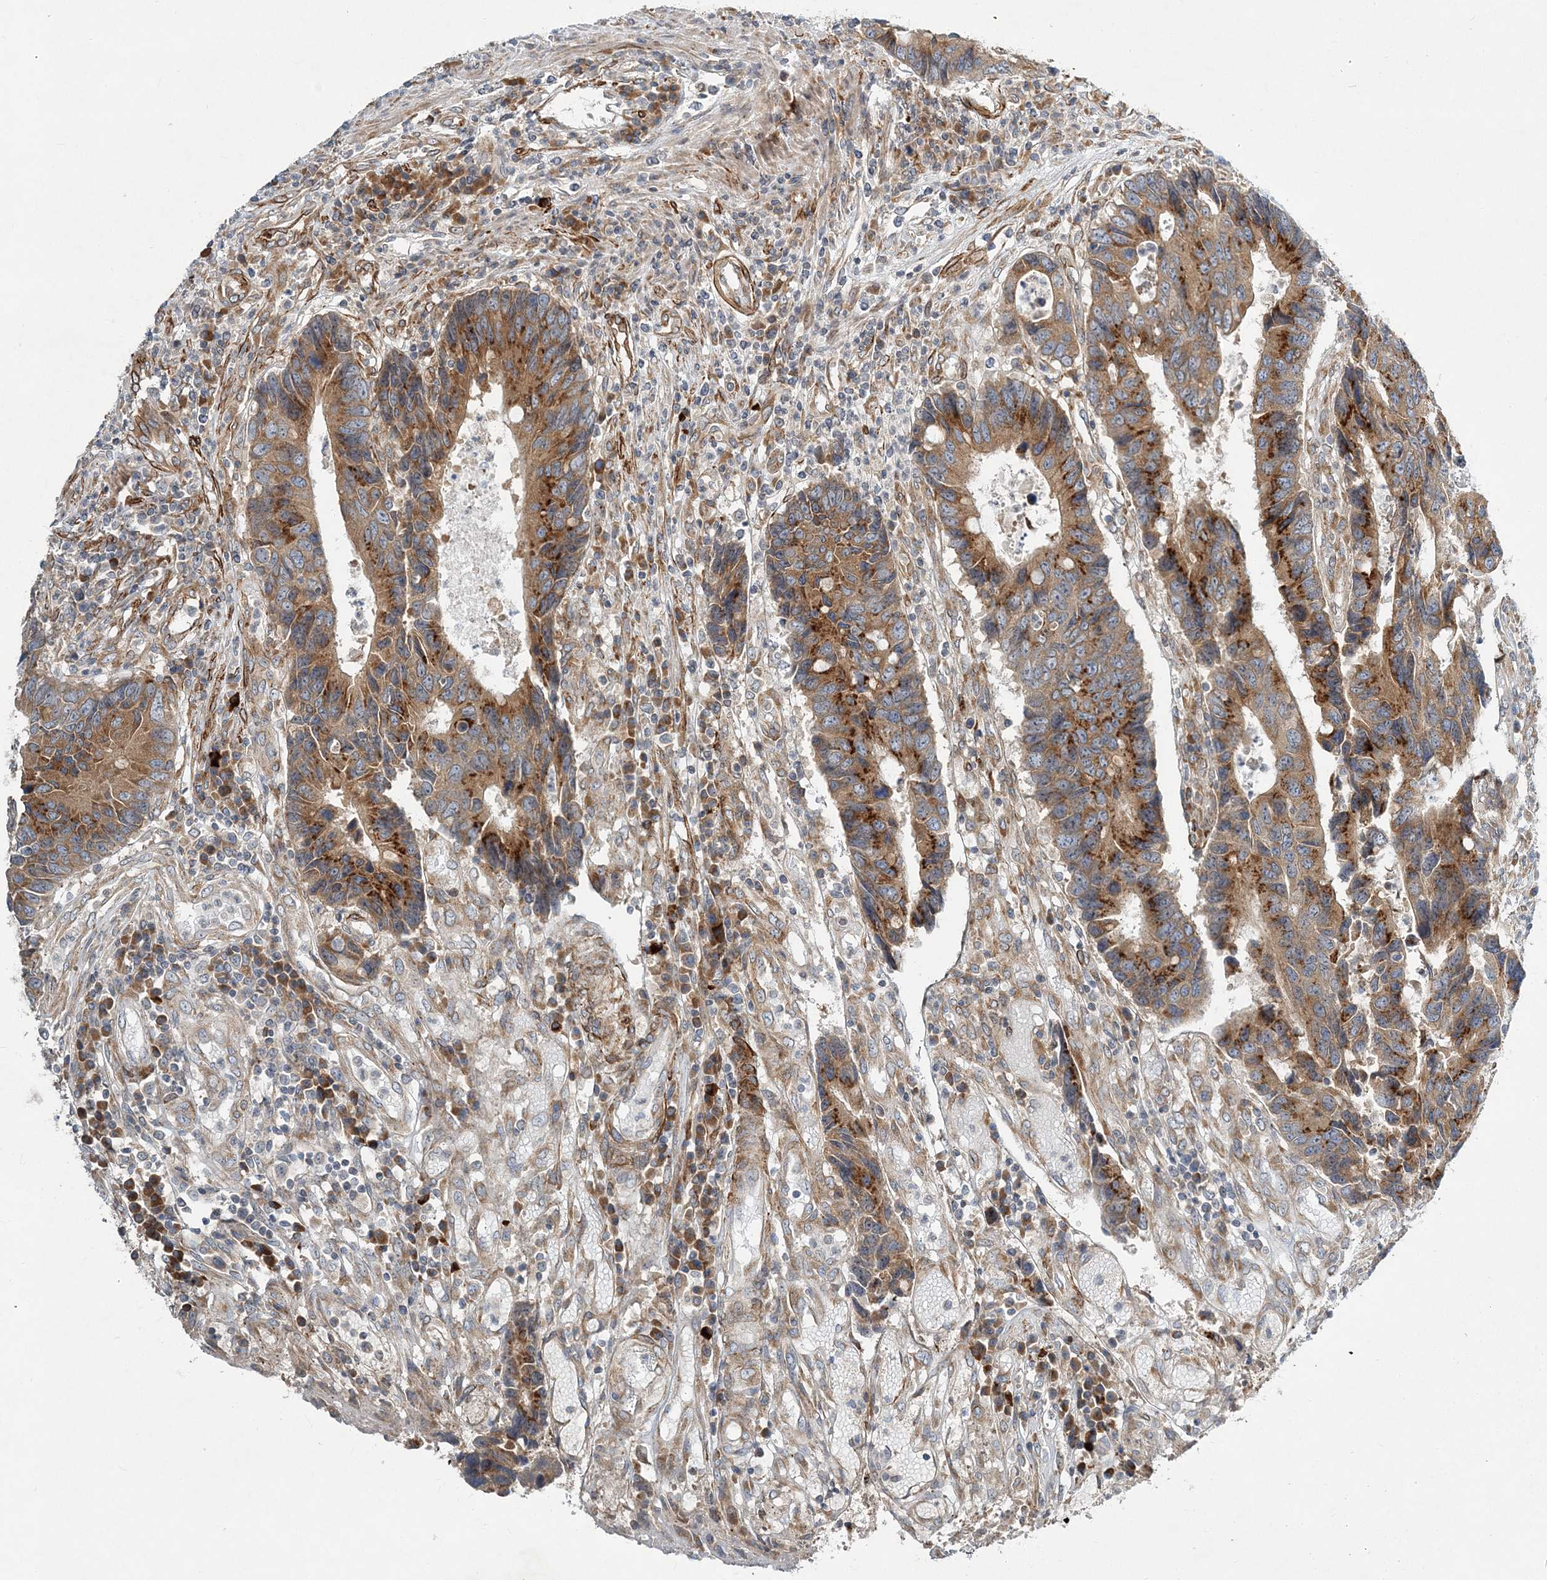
{"staining": {"intensity": "moderate", "quantity": ">75%", "location": "cytoplasmic/membranous"}, "tissue": "colorectal cancer", "cell_type": "Tumor cells", "image_type": "cancer", "snomed": [{"axis": "morphology", "description": "Adenocarcinoma, NOS"}, {"axis": "topography", "description": "Rectum"}], "caption": "Immunohistochemistry micrograph of neoplastic tissue: colorectal cancer (adenocarcinoma) stained using IHC displays medium levels of moderate protein expression localized specifically in the cytoplasmic/membranous of tumor cells, appearing as a cytoplasmic/membranous brown color.", "gene": "NBAS", "patient": {"sex": "male", "age": 84}}